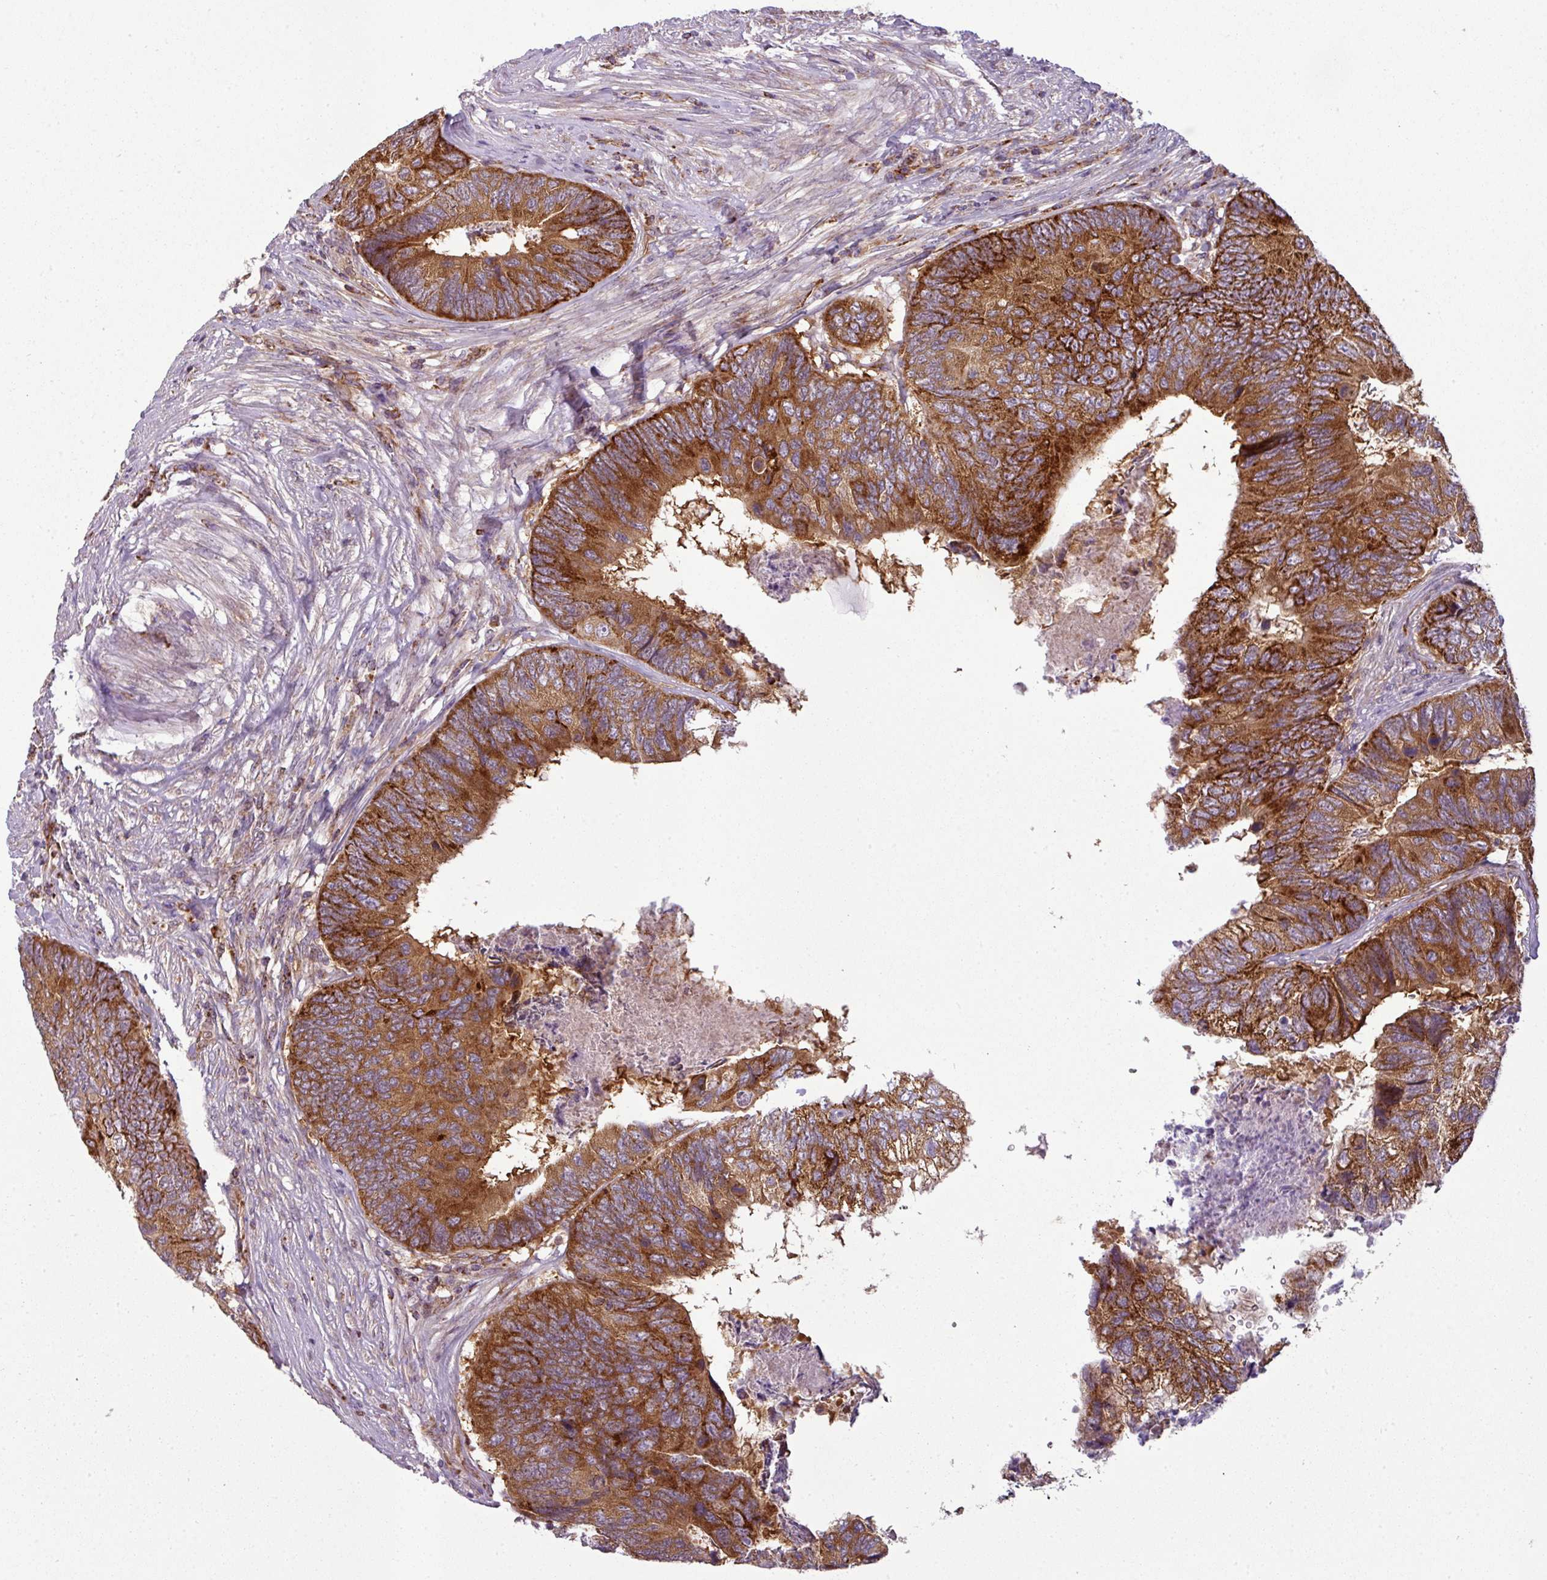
{"staining": {"intensity": "strong", "quantity": ">75%", "location": "cytoplasmic/membranous"}, "tissue": "colorectal cancer", "cell_type": "Tumor cells", "image_type": "cancer", "snomed": [{"axis": "morphology", "description": "Adenocarcinoma, NOS"}, {"axis": "topography", "description": "Colon"}], "caption": "A brown stain labels strong cytoplasmic/membranous expression of a protein in adenocarcinoma (colorectal) tumor cells.", "gene": "PRELID3B", "patient": {"sex": "female", "age": 67}}